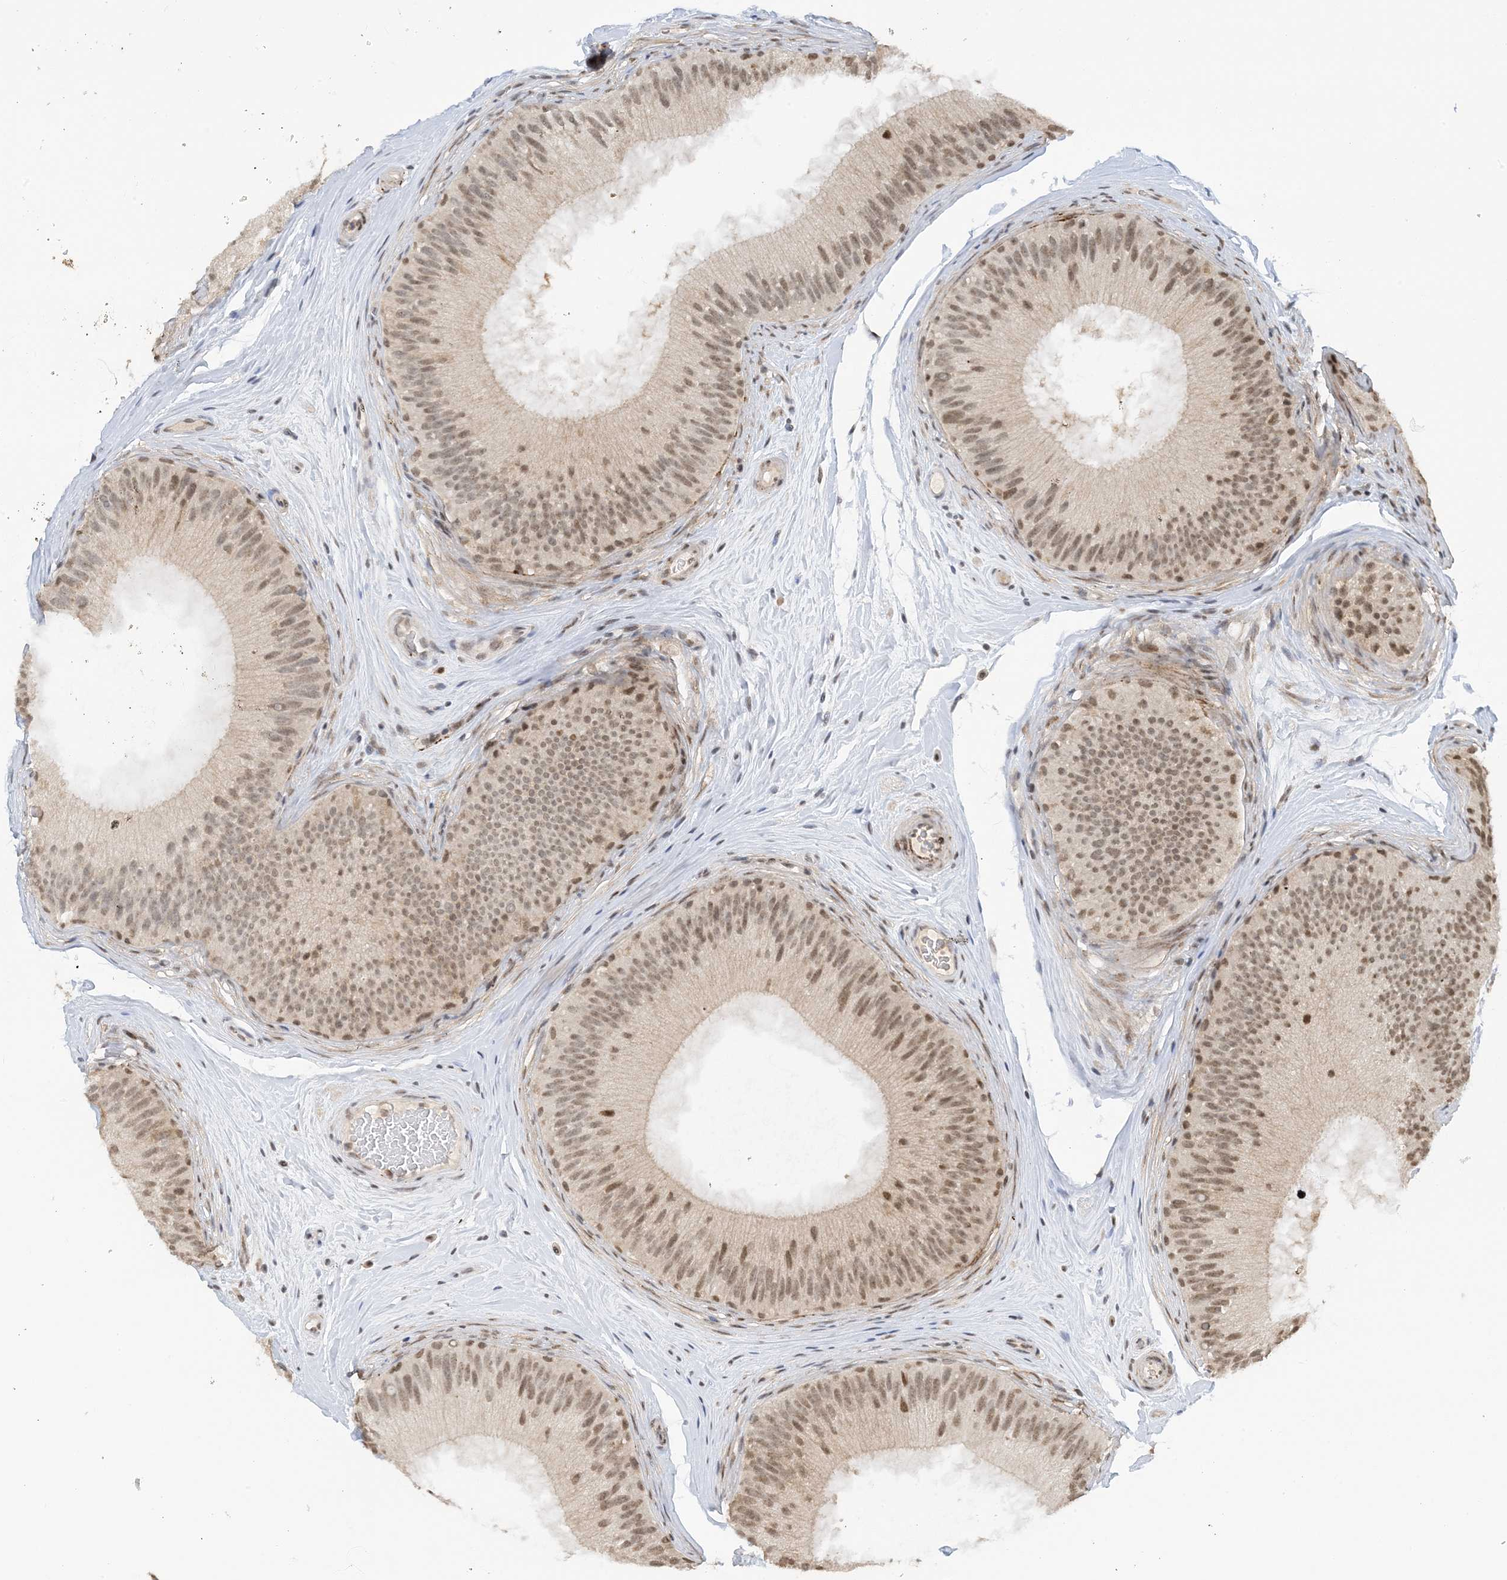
{"staining": {"intensity": "moderate", "quantity": "25%-75%", "location": "cytoplasmic/membranous,nuclear"}, "tissue": "epididymis", "cell_type": "Glandular cells", "image_type": "normal", "snomed": [{"axis": "morphology", "description": "Normal tissue, NOS"}, {"axis": "topography", "description": "Epididymis"}], "caption": "This is a photomicrograph of immunohistochemistry staining of unremarkable epididymis, which shows moderate expression in the cytoplasmic/membranous,nuclear of glandular cells.", "gene": "ACYP2", "patient": {"sex": "male", "age": 45}}